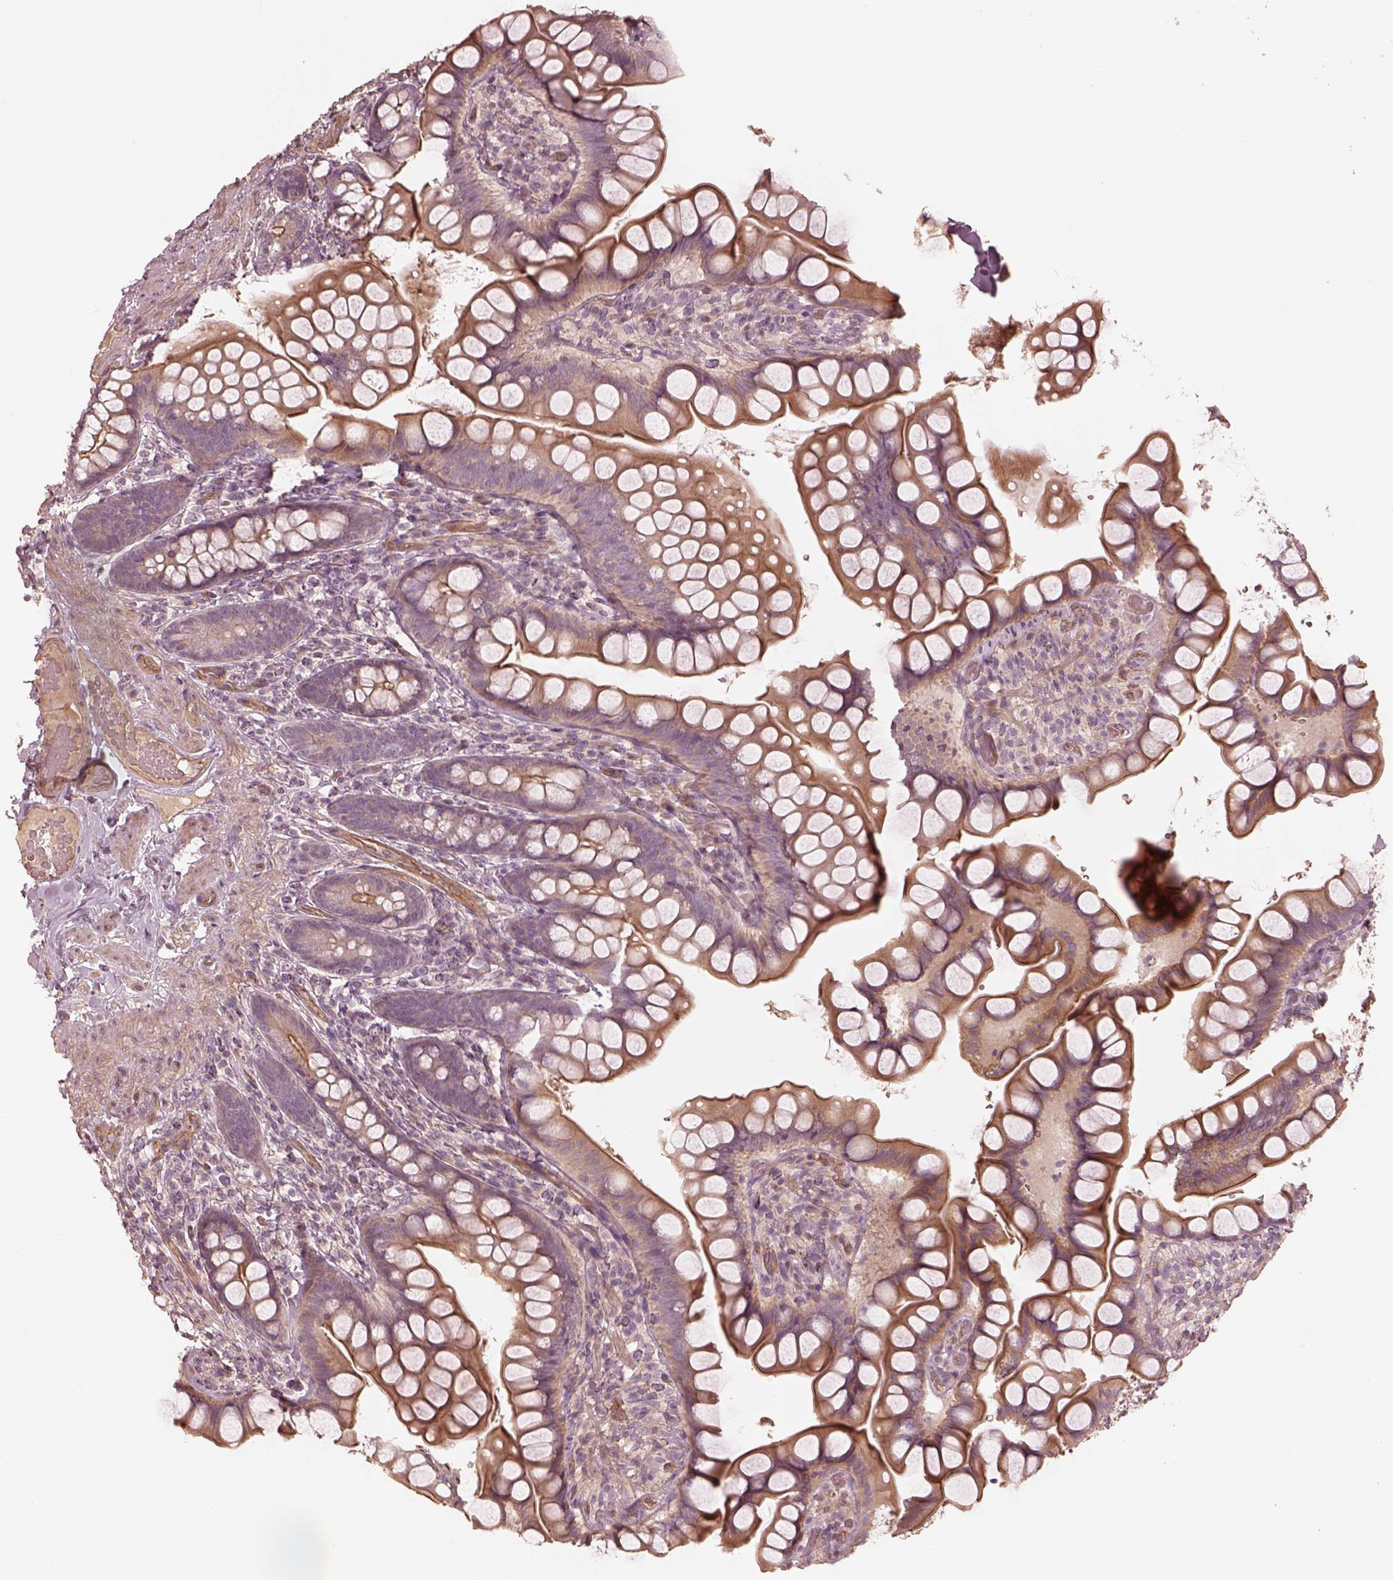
{"staining": {"intensity": "moderate", "quantity": ">75%", "location": "cytoplasmic/membranous"}, "tissue": "small intestine", "cell_type": "Glandular cells", "image_type": "normal", "snomed": [{"axis": "morphology", "description": "Normal tissue, NOS"}, {"axis": "topography", "description": "Small intestine"}], "caption": "Immunohistochemistry (IHC) (DAB (3,3'-diaminobenzidine)) staining of normal small intestine shows moderate cytoplasmic/membranous protein staining in about >75% of glandular cells. (brown staining indicates protein expression, while blue staining denotes nuclei).", "gene": "OTOGL", "patient": {"sex": "male", "age": 70}}